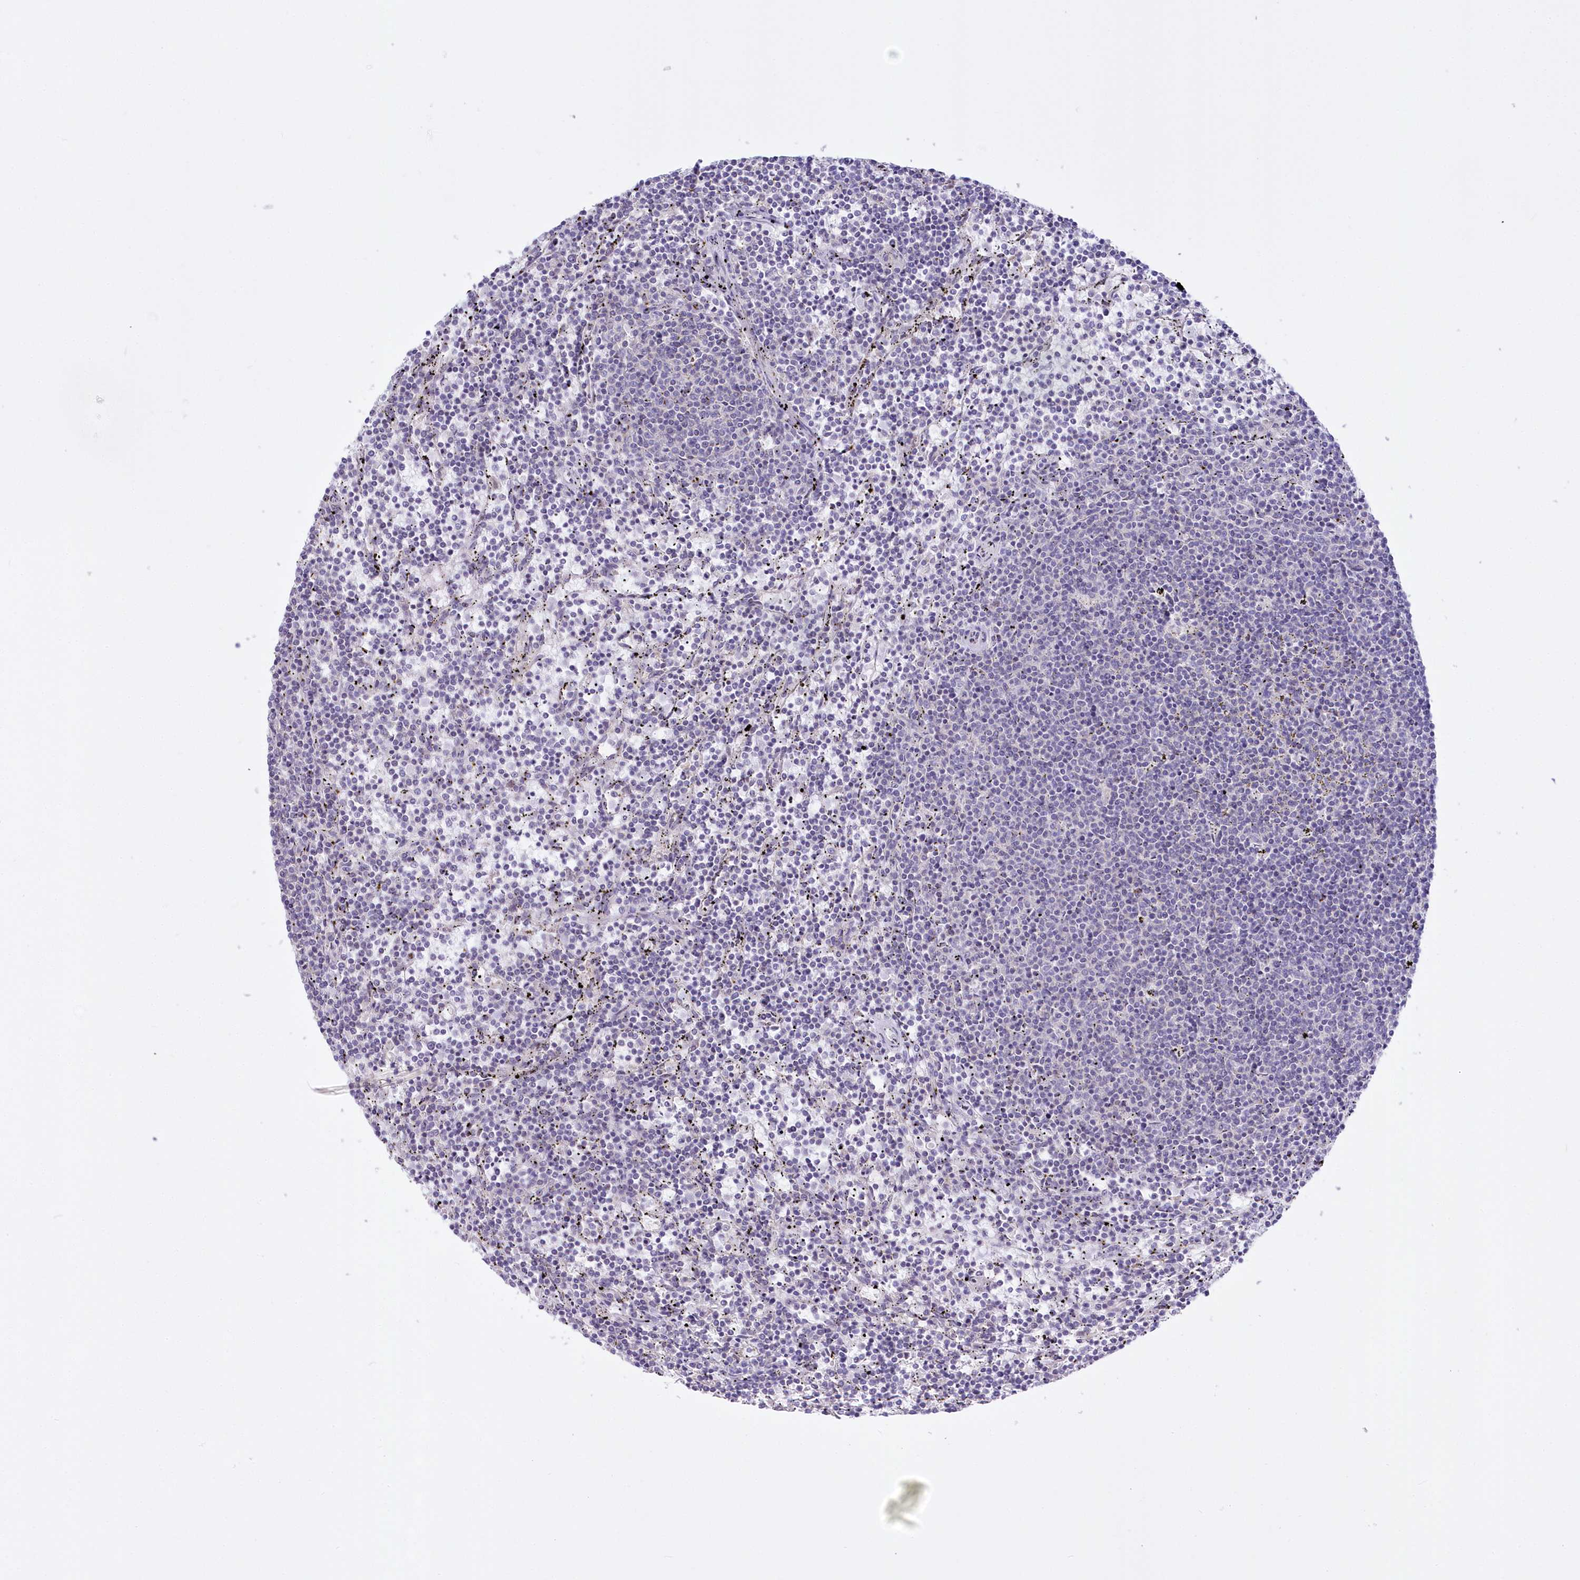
{"staining": {"intensity": "negative", "quantity": "none", "location": "none"}, "tissue": "lymphoma", "cell_type": "Tumor cells", "image_type": "cancer", "snomed": [{"axis": "morphology", "description": "Malignant lymphoma, non-Hodgkin's type, Low grade"}, {"axis": "topography", "description": "Spleen"}], "caption": "Tumor cells are negative for protein expression in human lymphoma.", "gene": "UBA6", "patient": {"sex": "female", "age": 50}}